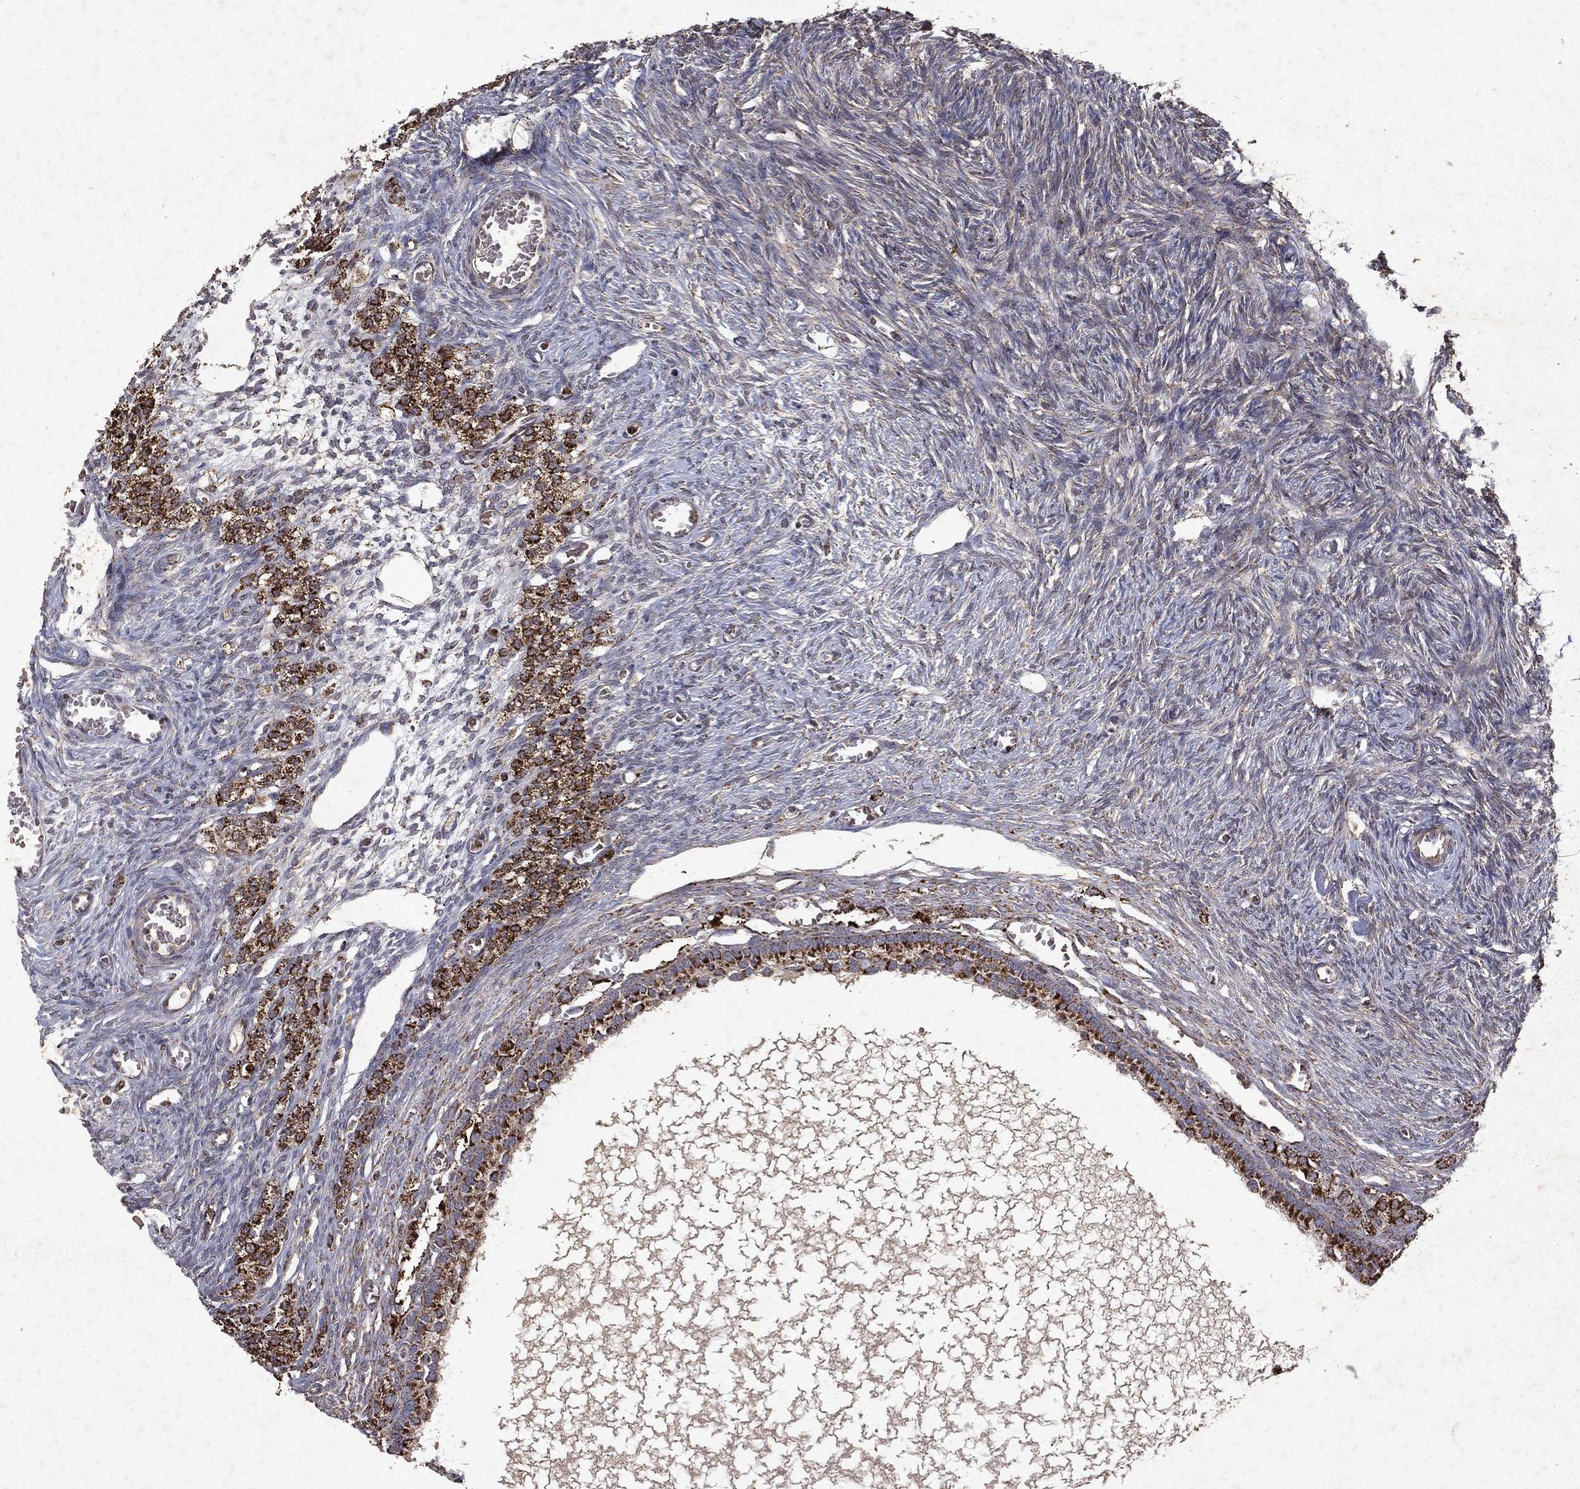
{"staining": {"intensity": "negative", "quantity": "none", "location": "none"}, "tissue": "ovary", "cell_type": "Follicle cells", "image_type": "normal", "snomed": [{"axis": "morphology", "description": "Normal tissue, NOS"}, {"axis": "topography", "description": "Ovary"}], "caption": "An immunohistochemistry (IHC) photomicrograph of normal ovary is shown. There is no staining in follicle cells of ovary.", "gene": "PYROXD2", "patient": {"sex": "female", "age": 27}}